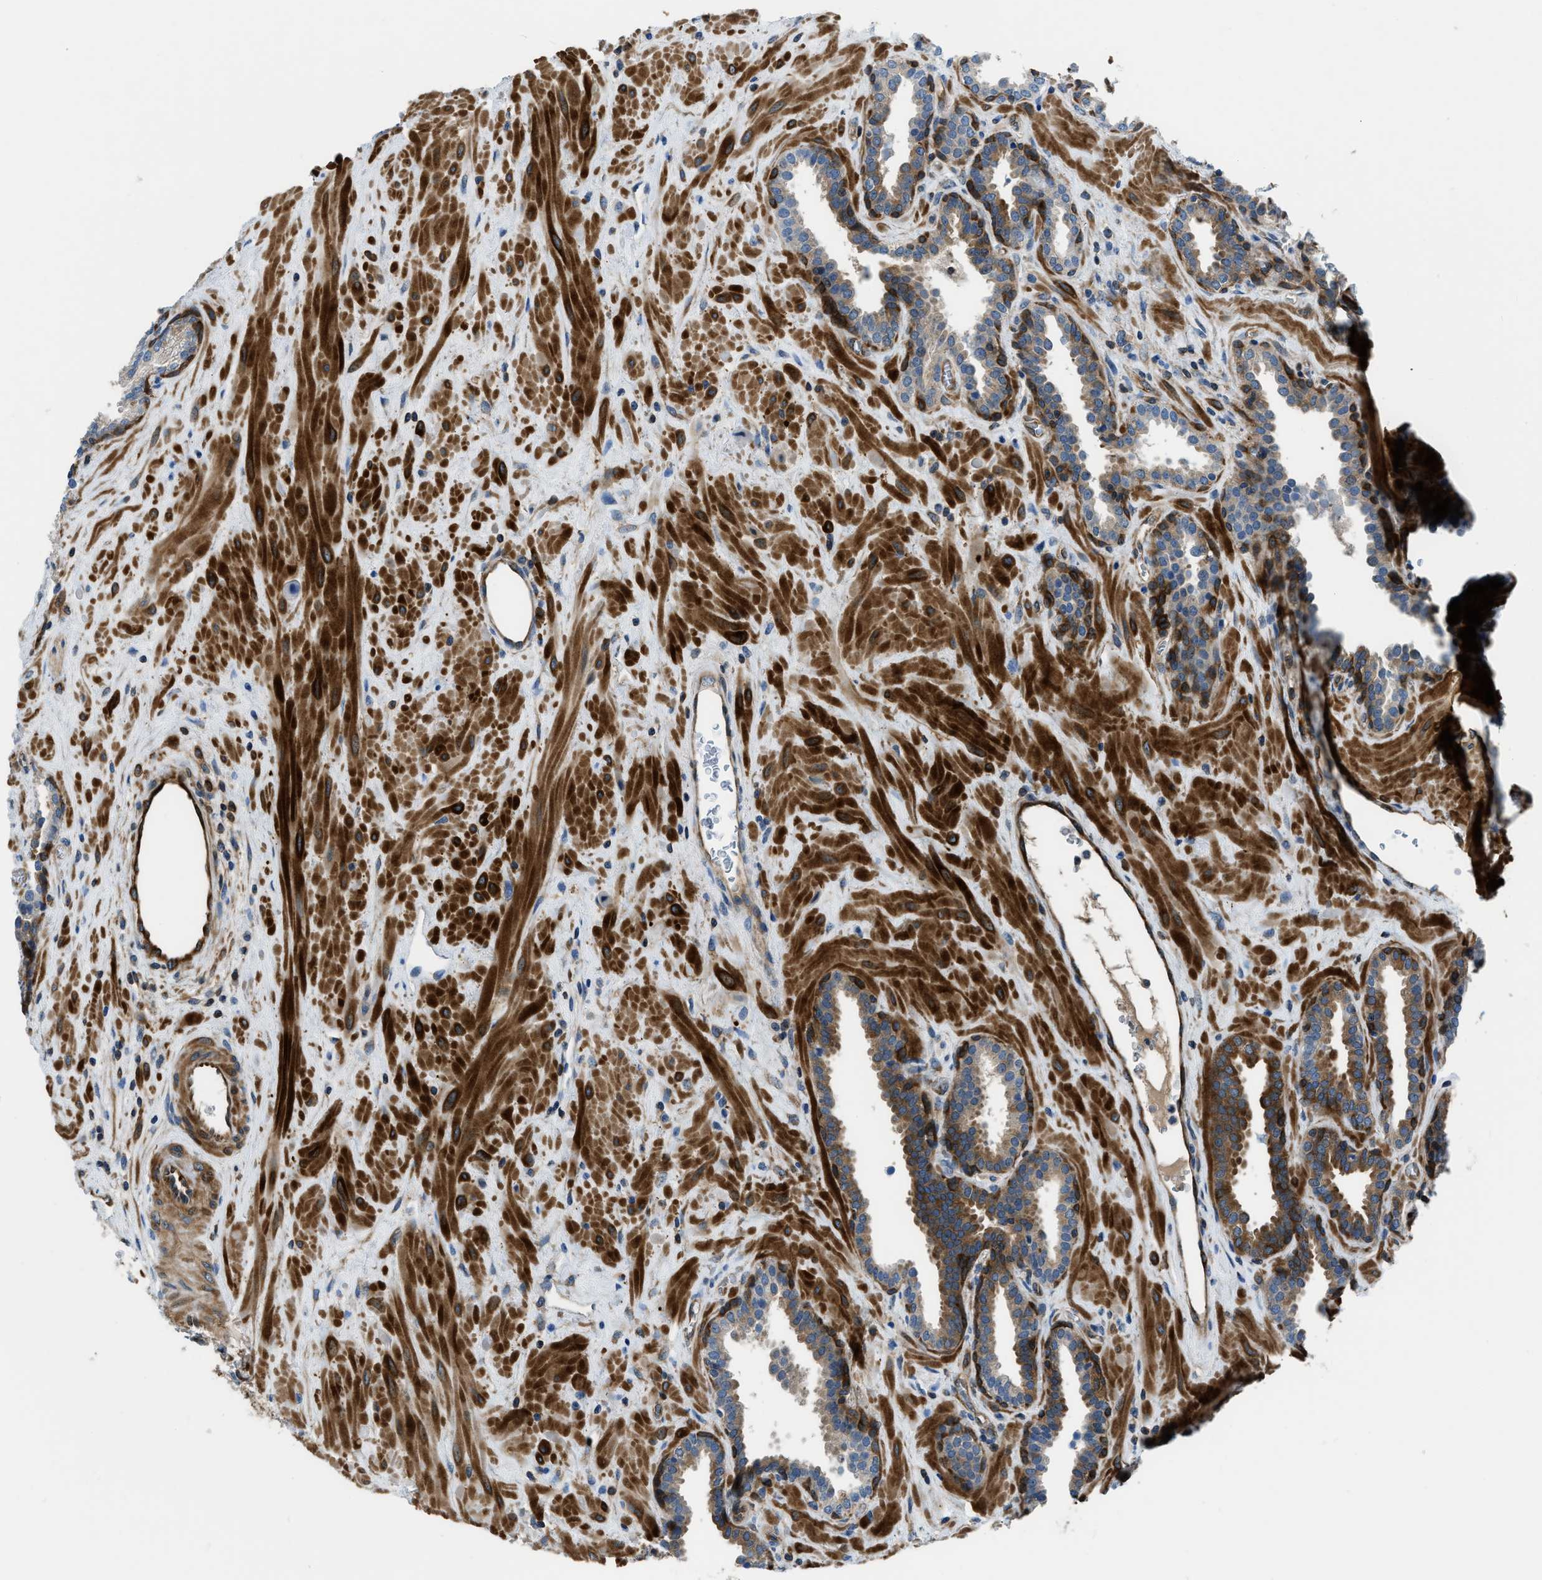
{"staining": {"intensity": "moderate", "quantity": "25%-75%", "location": "cytoplasmic/membranous"}, "tissue": "prostate", "cell_type": "Glandular cells", "image_type": "normal", "snomed": [{"axis": "morphology", "description": "Normal tissue, NOS"}, {"axis": "topography", "description": "Prostate"}], "caption": "Protein staining of normal prostate exhibits moderate cytoplasmic/membranous staining in approximately 25%-75% of glandular cells. The staining was performed using DAB (3,3'-diaminobenzidine) to visualize the protein expression in brown, while the nuclei were stained in blue with hematoxylin (Magnification: 20x).", "gene": "PFKP", "patient": {"sex": "male", "age": 51}}